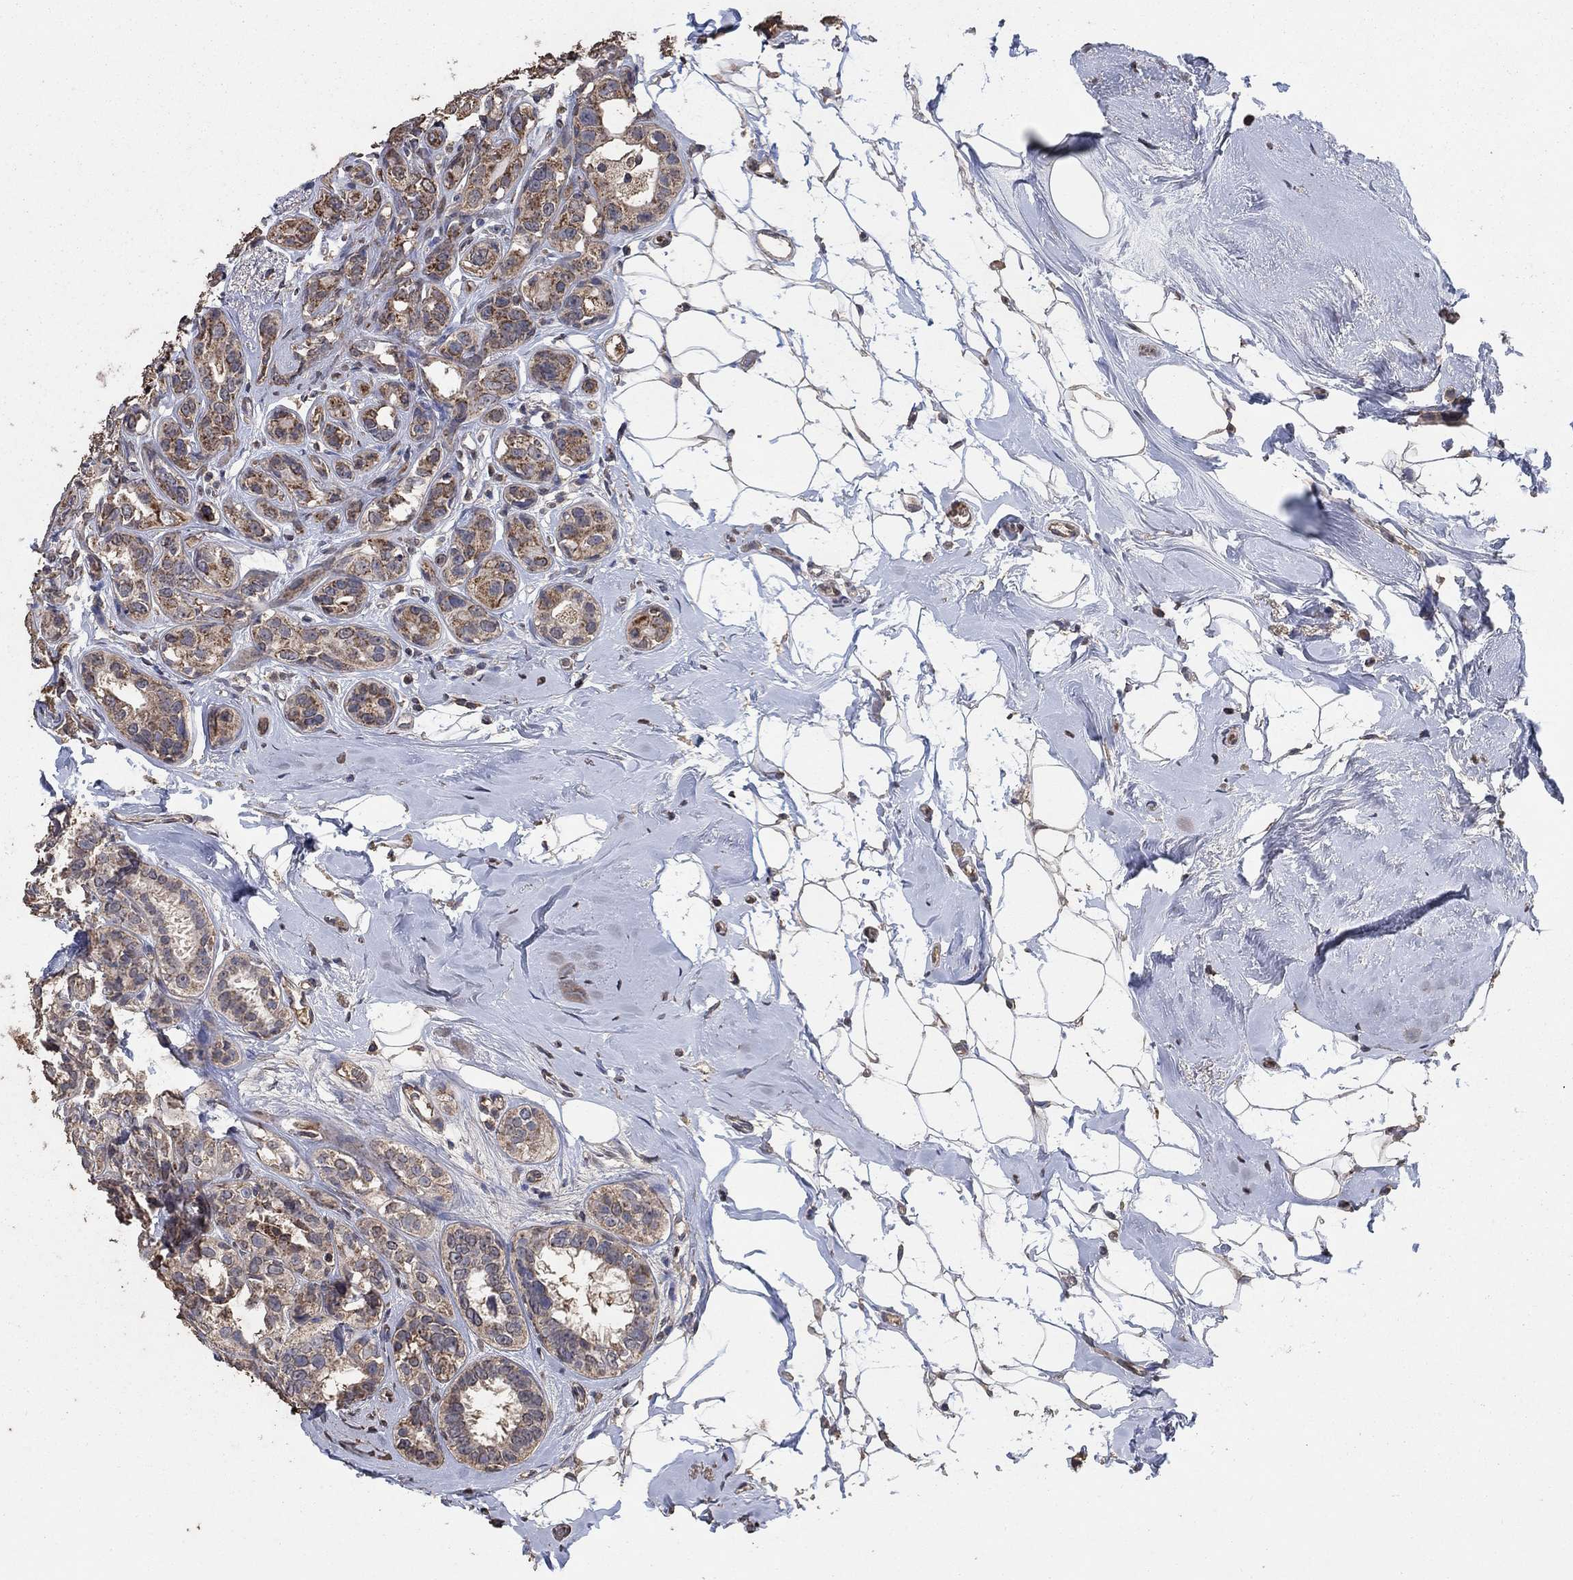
{"staining": {"intensity": "moderate", "quantity": "25%-75%", "location": "cytoplasmic/membranous"}, "tissue": "breast cancer", "cell_type": "Tumor cells", "image_type": "cancer", "snomed": [{"axis": "morphology", "description": "Duct carcinoma"}, {"axis": "topography", "description": "Breast"}], "caption": "About 25%-75% of tumor cells in breast cancer (invasive ductal carcinoma) reveal moderate cytoplasmic/membranous protein expression as visualized by brown immunohistochemical staining.", "gene": "MRPS24", "patient": {"sex": "female", "age": 55}}